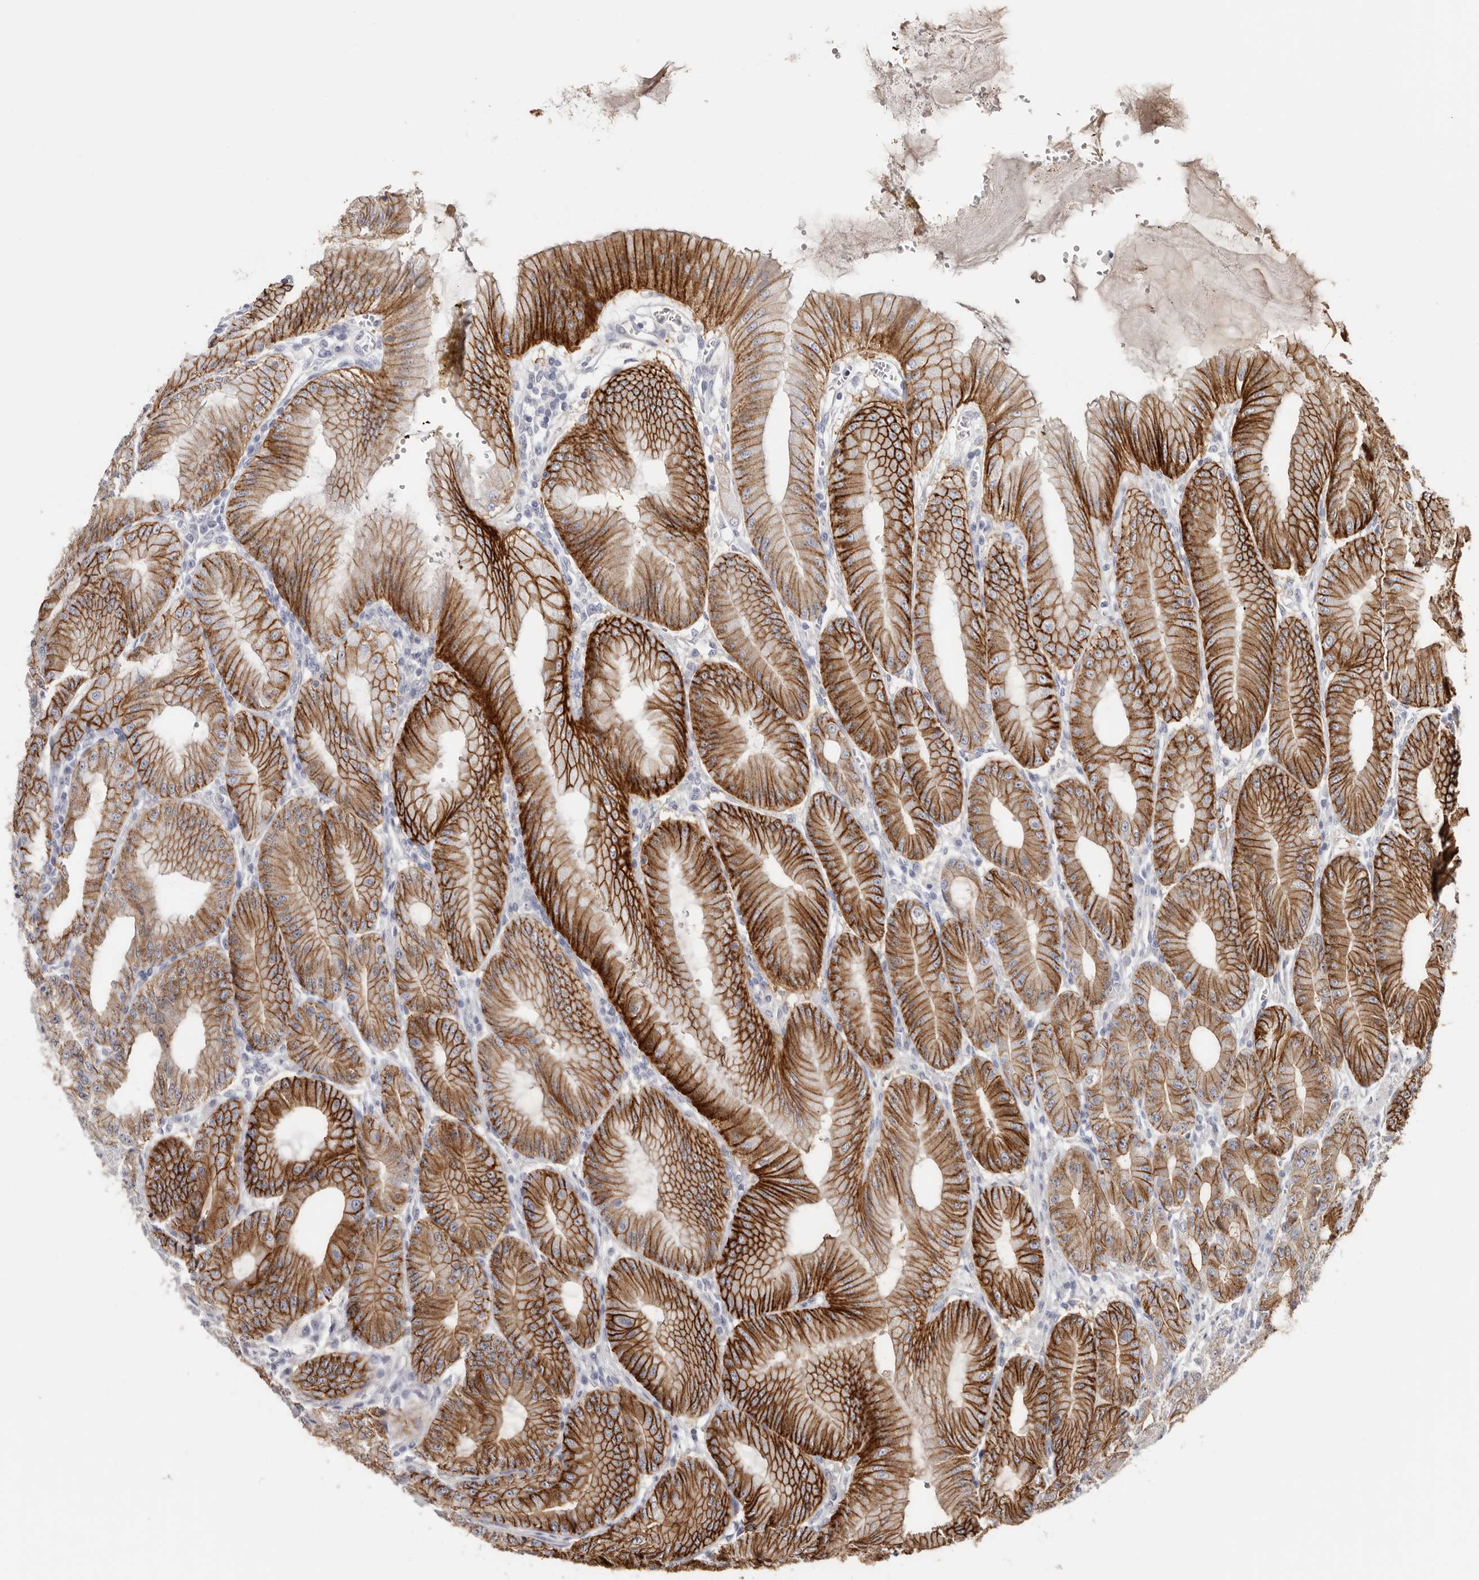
{"staining": {"intensity": "strong", "quantity": ">75%", "location": "cytoplasmic/membranous"}, "tissue": "stomach", "cell_type": "Glandular cells", "image_type": "normal", "snomed": [{"axis": "morphology", "description": "Normal tissue, NOS"}, {"axis": "topography", "description": "Stomach, lower"}], "caption": "Glandular cells display strong cytoplasmic/membranous expression in approximately >75% of cells in benign stomach.", "gene": "S100A14", "patient": {"sex": "male", "age": 71}}